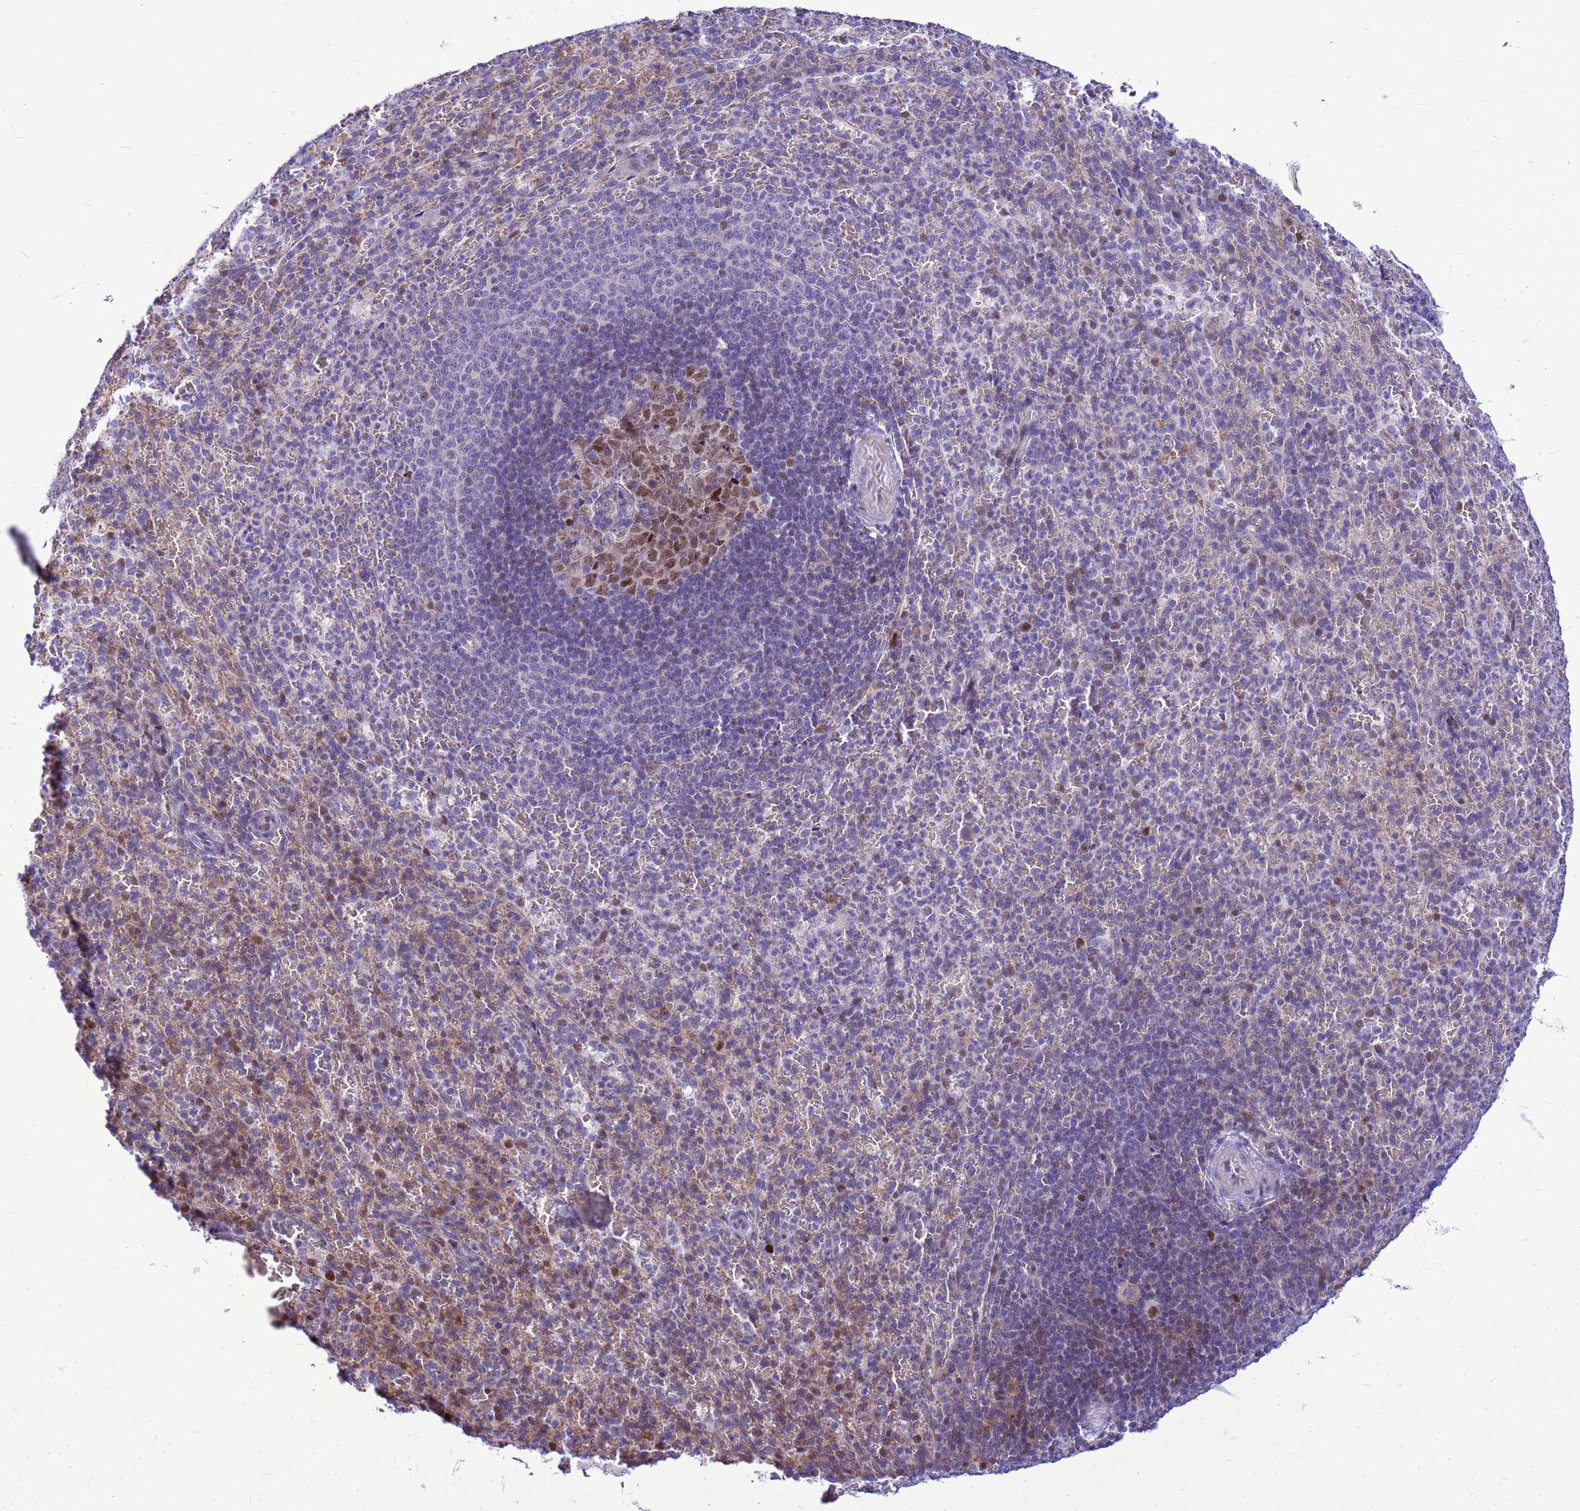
{"staining": {"intensity": "negative", "quantity": "none", "location": "none"}, "tissue": "spleen", "cell_type": "Cells in red pulp", "image_type": "normal", "snomed": [{"axis": "morphology", "description": "Normal tissue, NOS"}, {"axis": "topography", "description": "Spleen"}], "caption": "The immunohistochemistry (IHC) micrograph has no significant expression in cells in red pulp of spleen. Nuclei are stained in blue.", "gene": "ADAMTS7", "patient": {"sex": "female", "age": 21}}